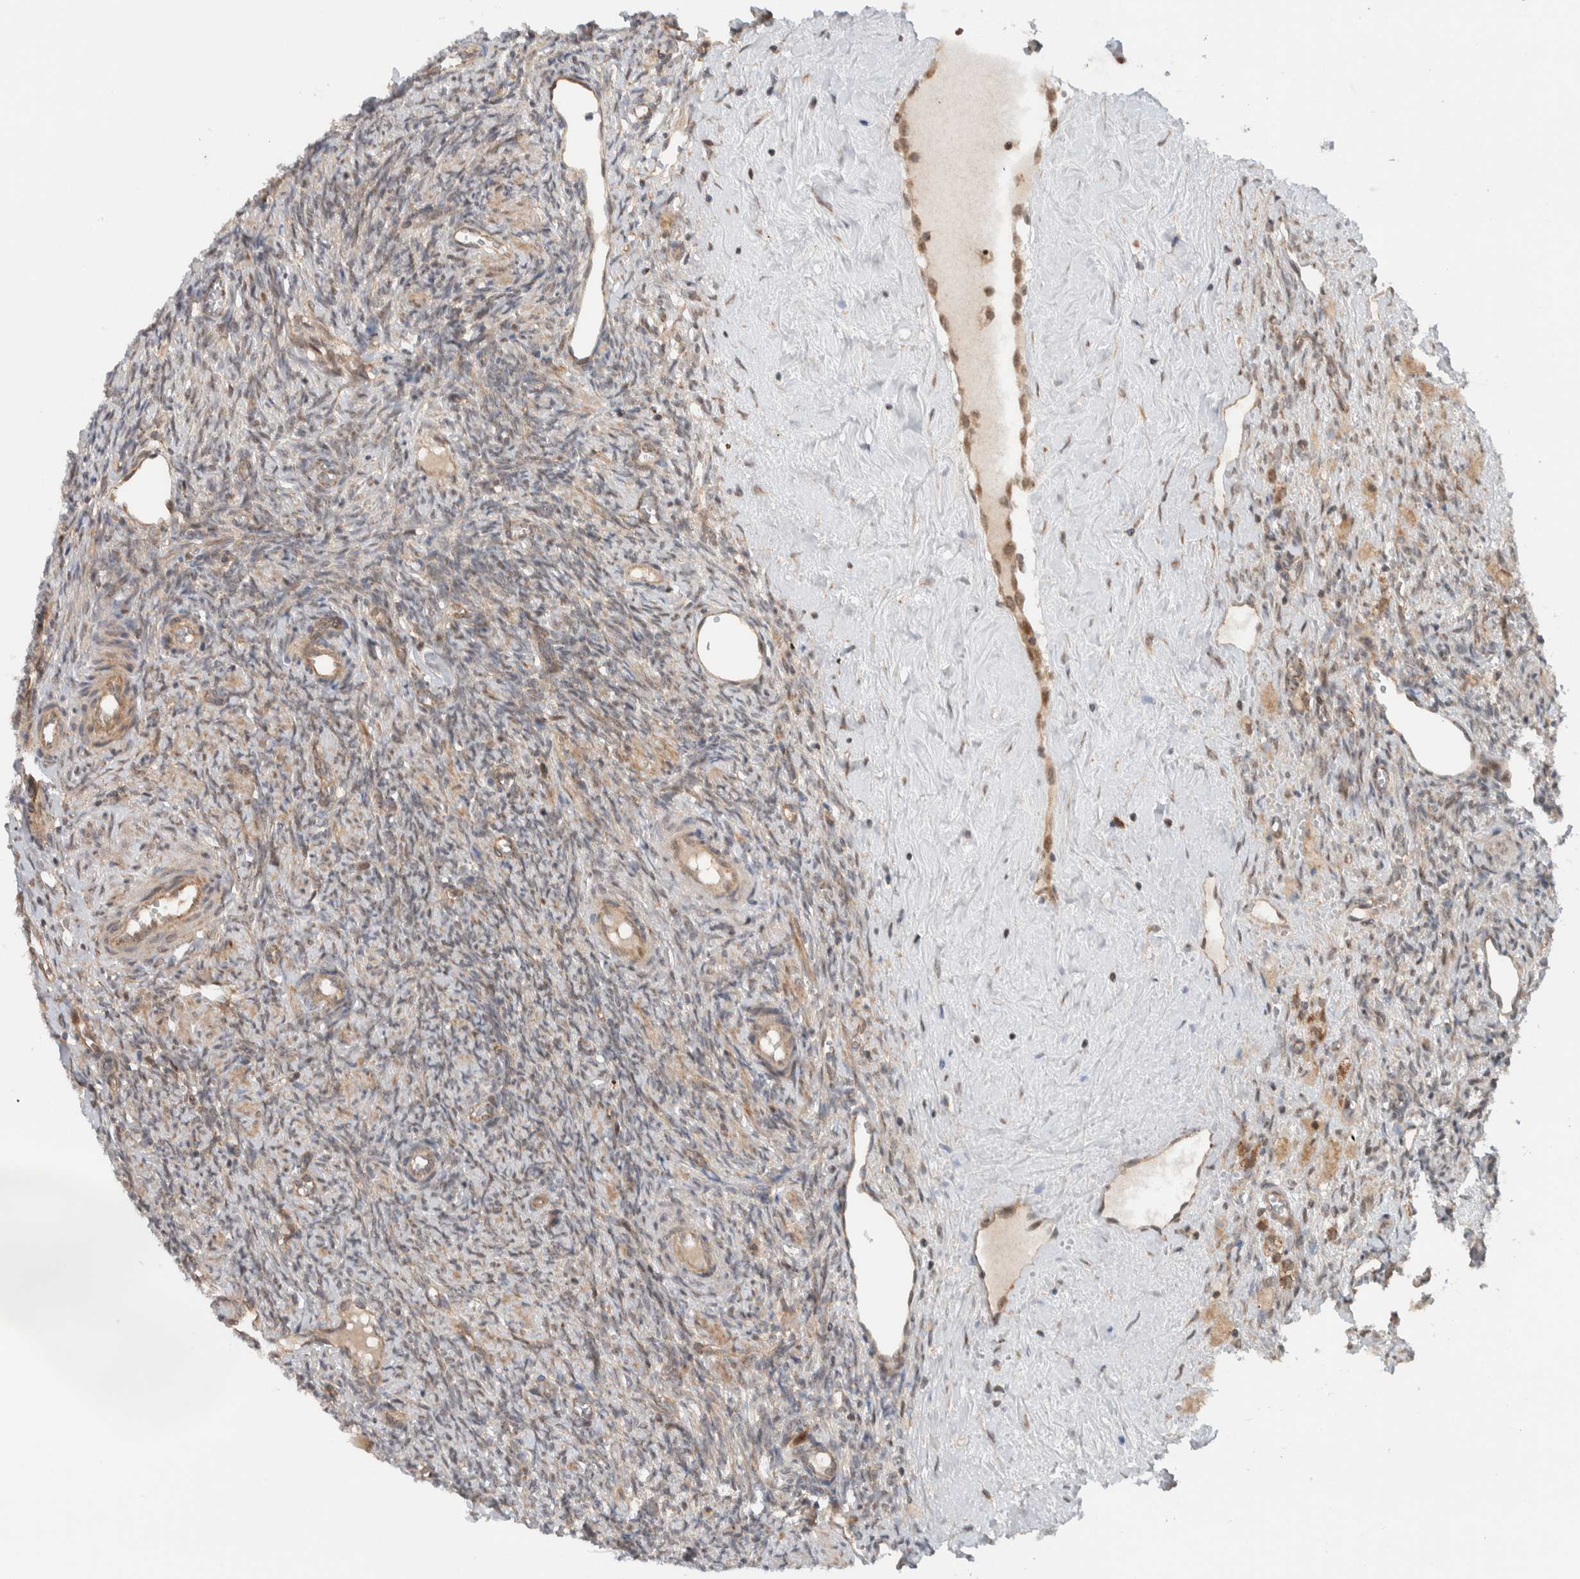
{"staining": {"intensity": "weak", "quantity": "<25%", "location": "cytoplasmic/membranous"}, "tissue": "ovary", "cell_type": "Follicle cells", "image_type": "normal", "snomed": [{"axis": "morphology", "description": "Normal tissue, NOS"}, {"axis": "topography", "description": "Ovary"}], "caption": "Protein analysis of normal ovary shows no significant expression in follicle cells.", "gene": "KLHL6", "patient": {"sex": "female", "age": 41}}